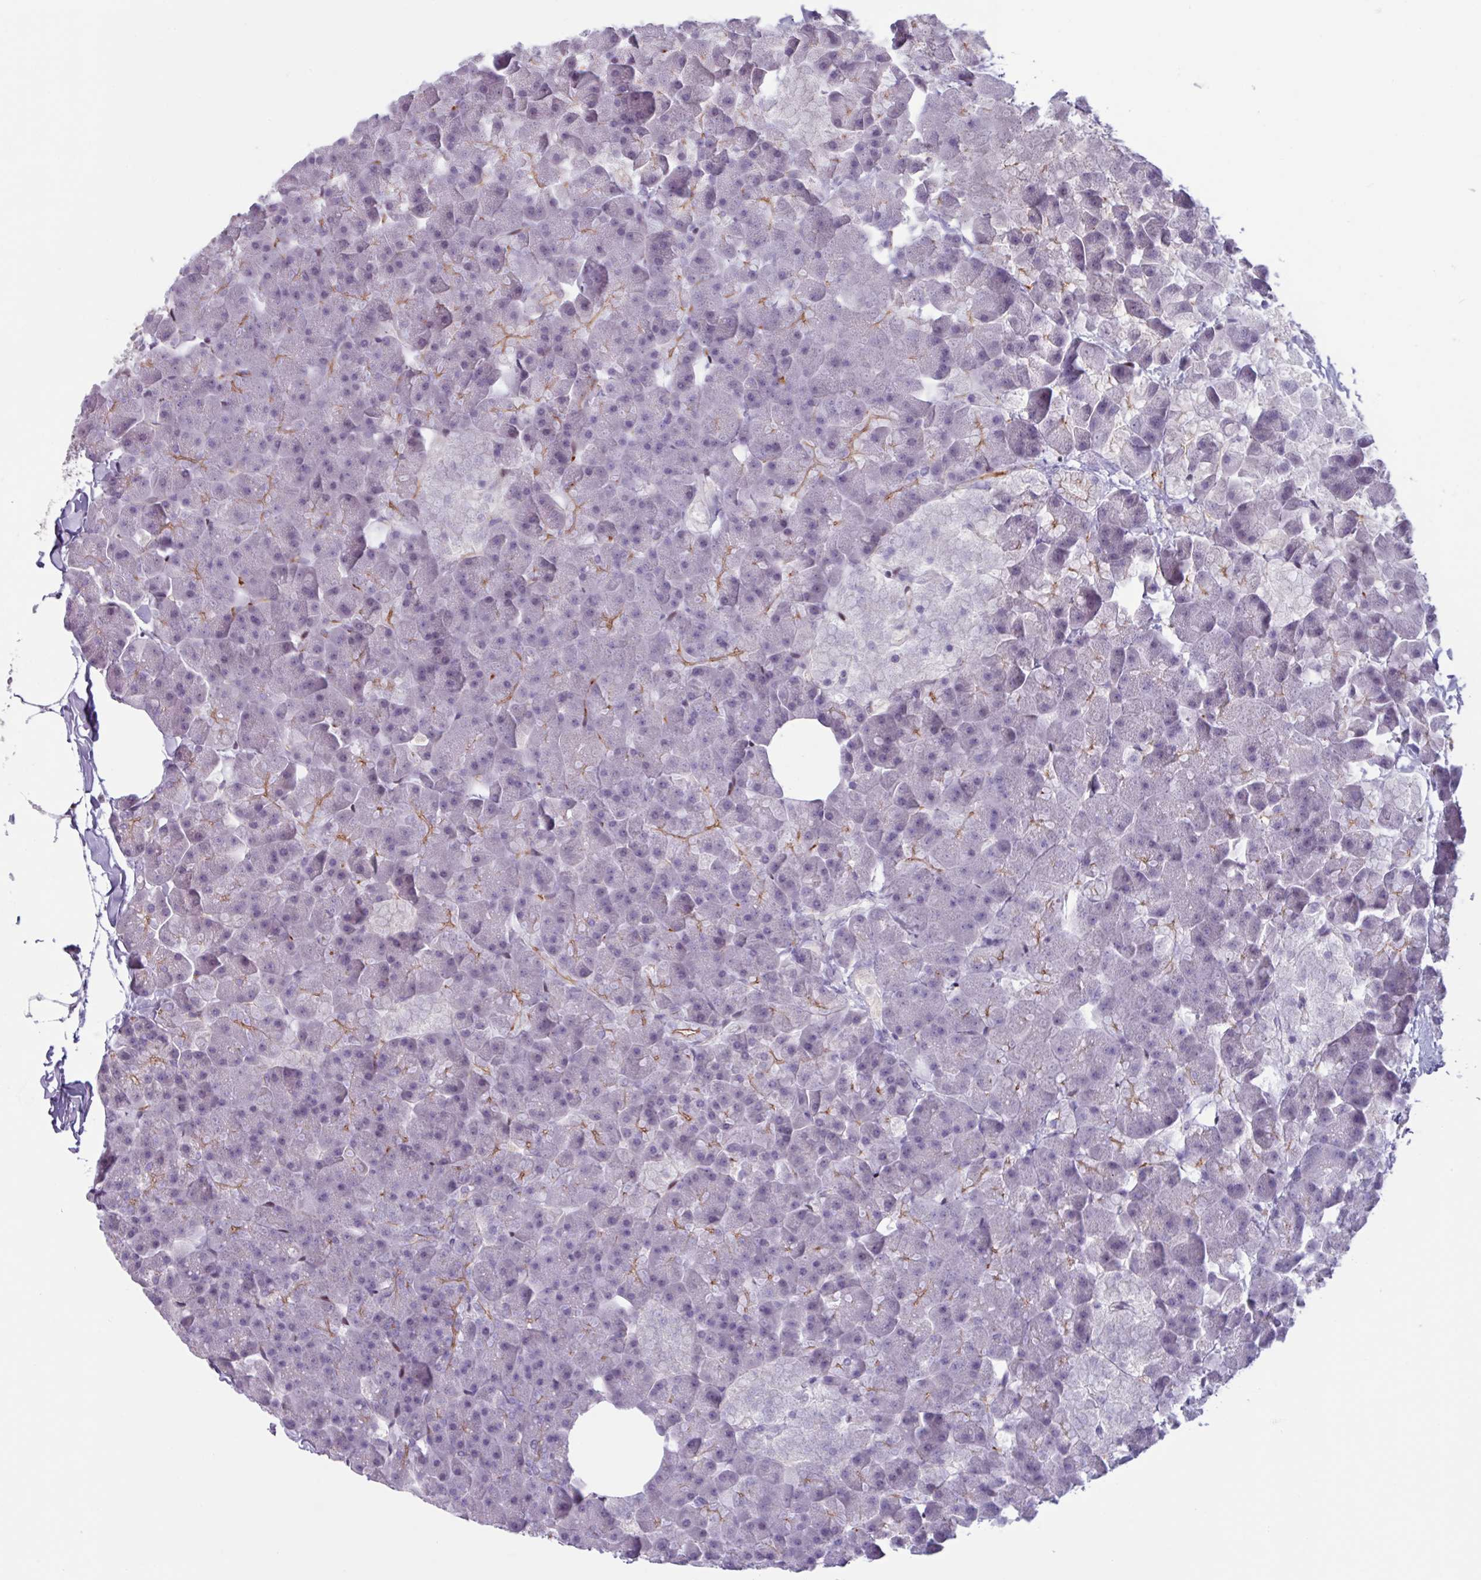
{"staining": {"intensity": "weak", "quantity": "25%-75%", "location": "nuclear"}, "tissue": "pancreas", "cell_type": "Exocrine glandular cells", "image_type": "normal", "snomed": [{"axis": "morphology", "description": "Normal tissue, NOS"}, {"axis": "topography", "description": "Pancreas"}], "caption": "Protein analysis of benign pancreas displays weak nuclear expression in about 25%-75% of exocrine glandular cells. The protein is stained brown, and the nuclei are stained in blue (DAB IHC with brightfield microscopy, high magnification).", "gene": "ZNF575", "patient": {"sex": "male", "age": 35}}